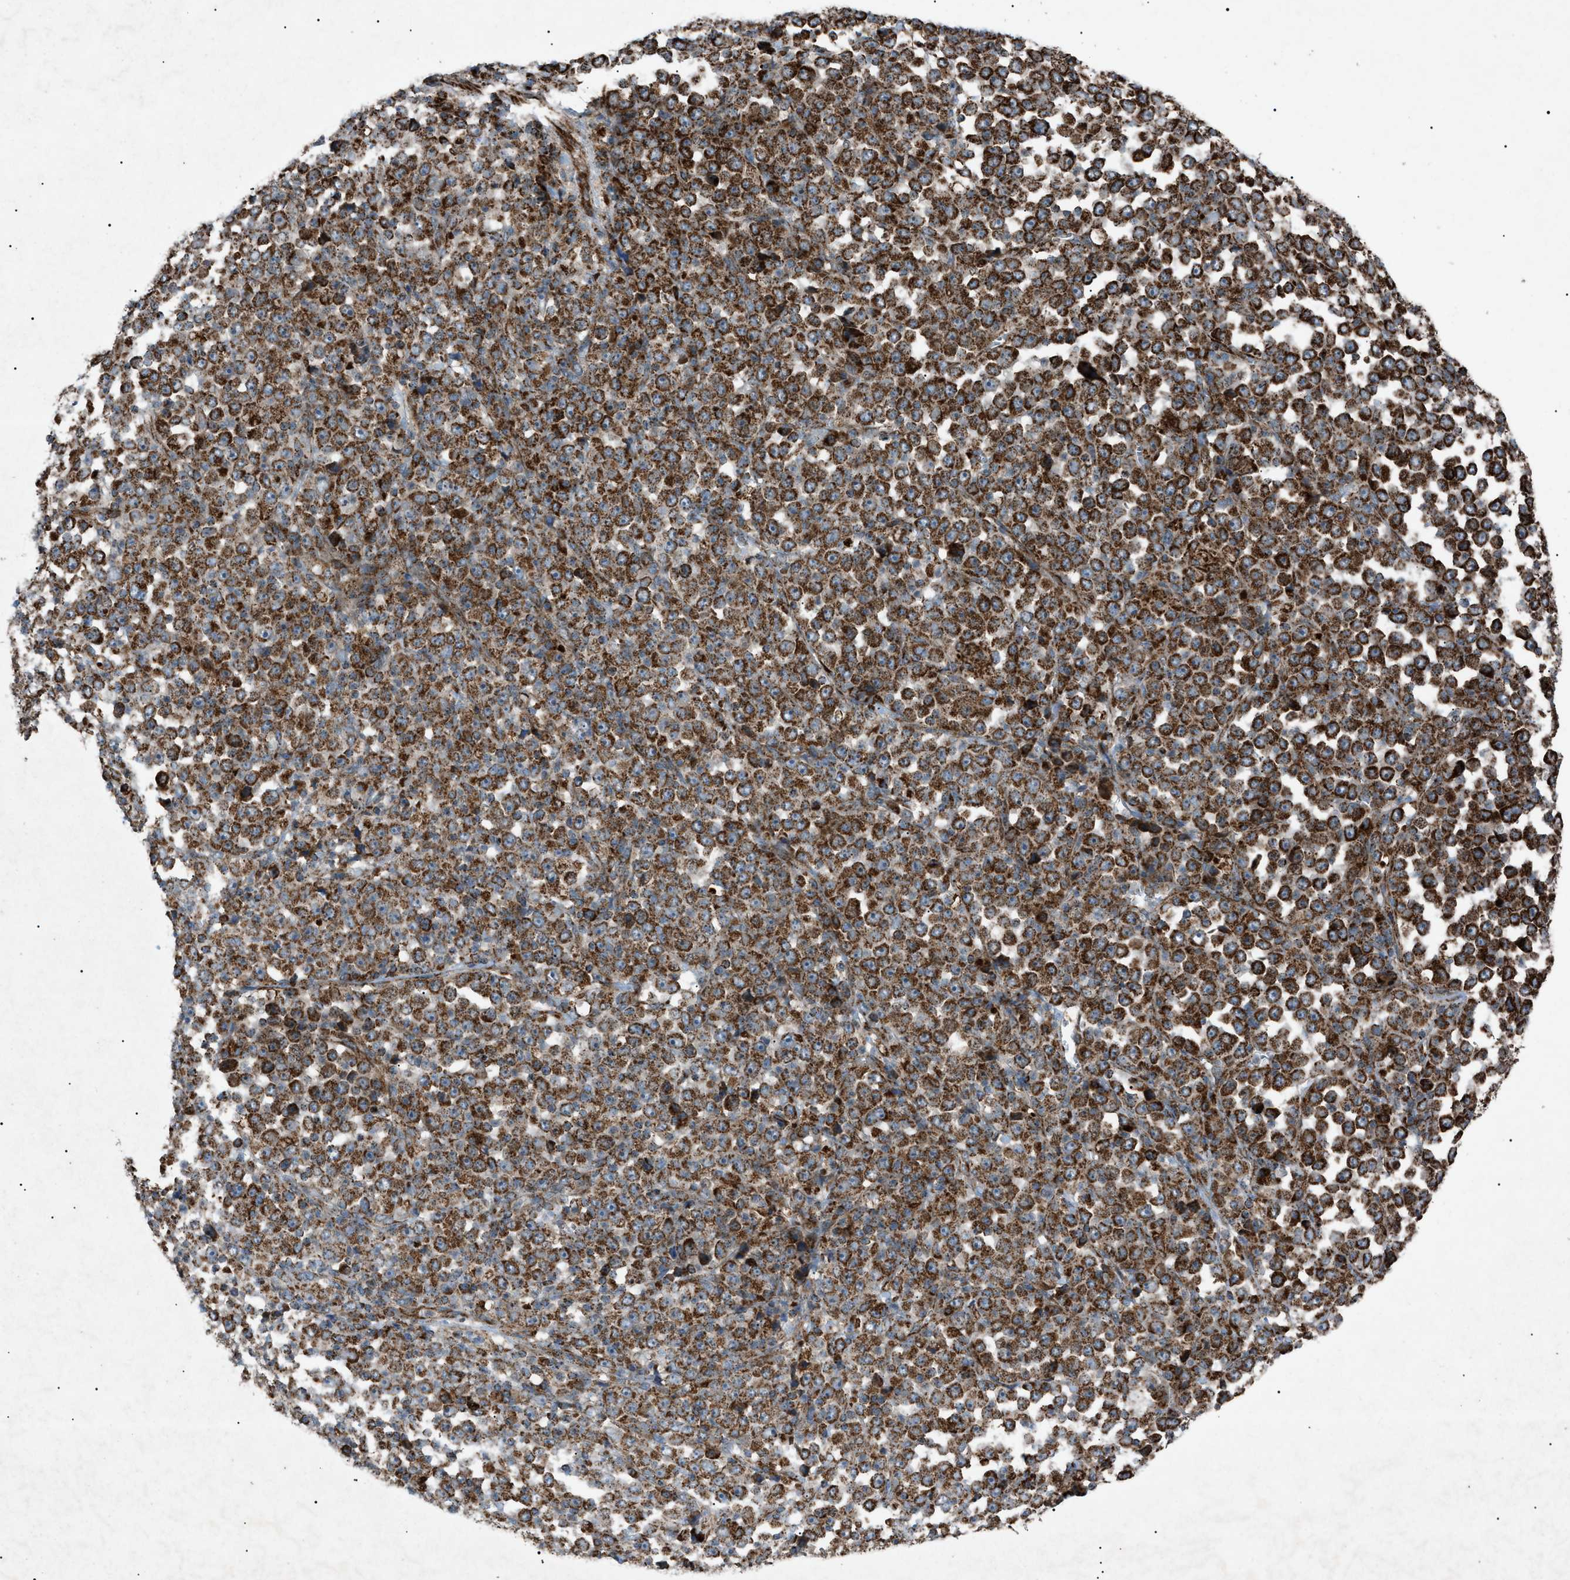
{"staining": {"intensity": "strong", "quantity": ">75%", "location": "cytoplasmic/membranous"}, "tissue": "stomach cancer", "cell_type": "Tumor cells", "image_type": "cancer", "snomed": [{"axis": "morphology", "description": "Normal tissue, NOS"}, {"axis": "morphology", "description": "Adenocarcinoma, NOS"}, {"axis": "topography", "description": "Stomach, upper"}, {"axis": "topography", "description": "Stomach"}], "caption": "Stomach adenocarcinoma stained with a brown dye reveals strong cytoplasmic/membranous positive positivity in approximately >75% of tumor cells.", "gene": "C1GALT1C1", "patient": {"sex": "male", "age": 59}}